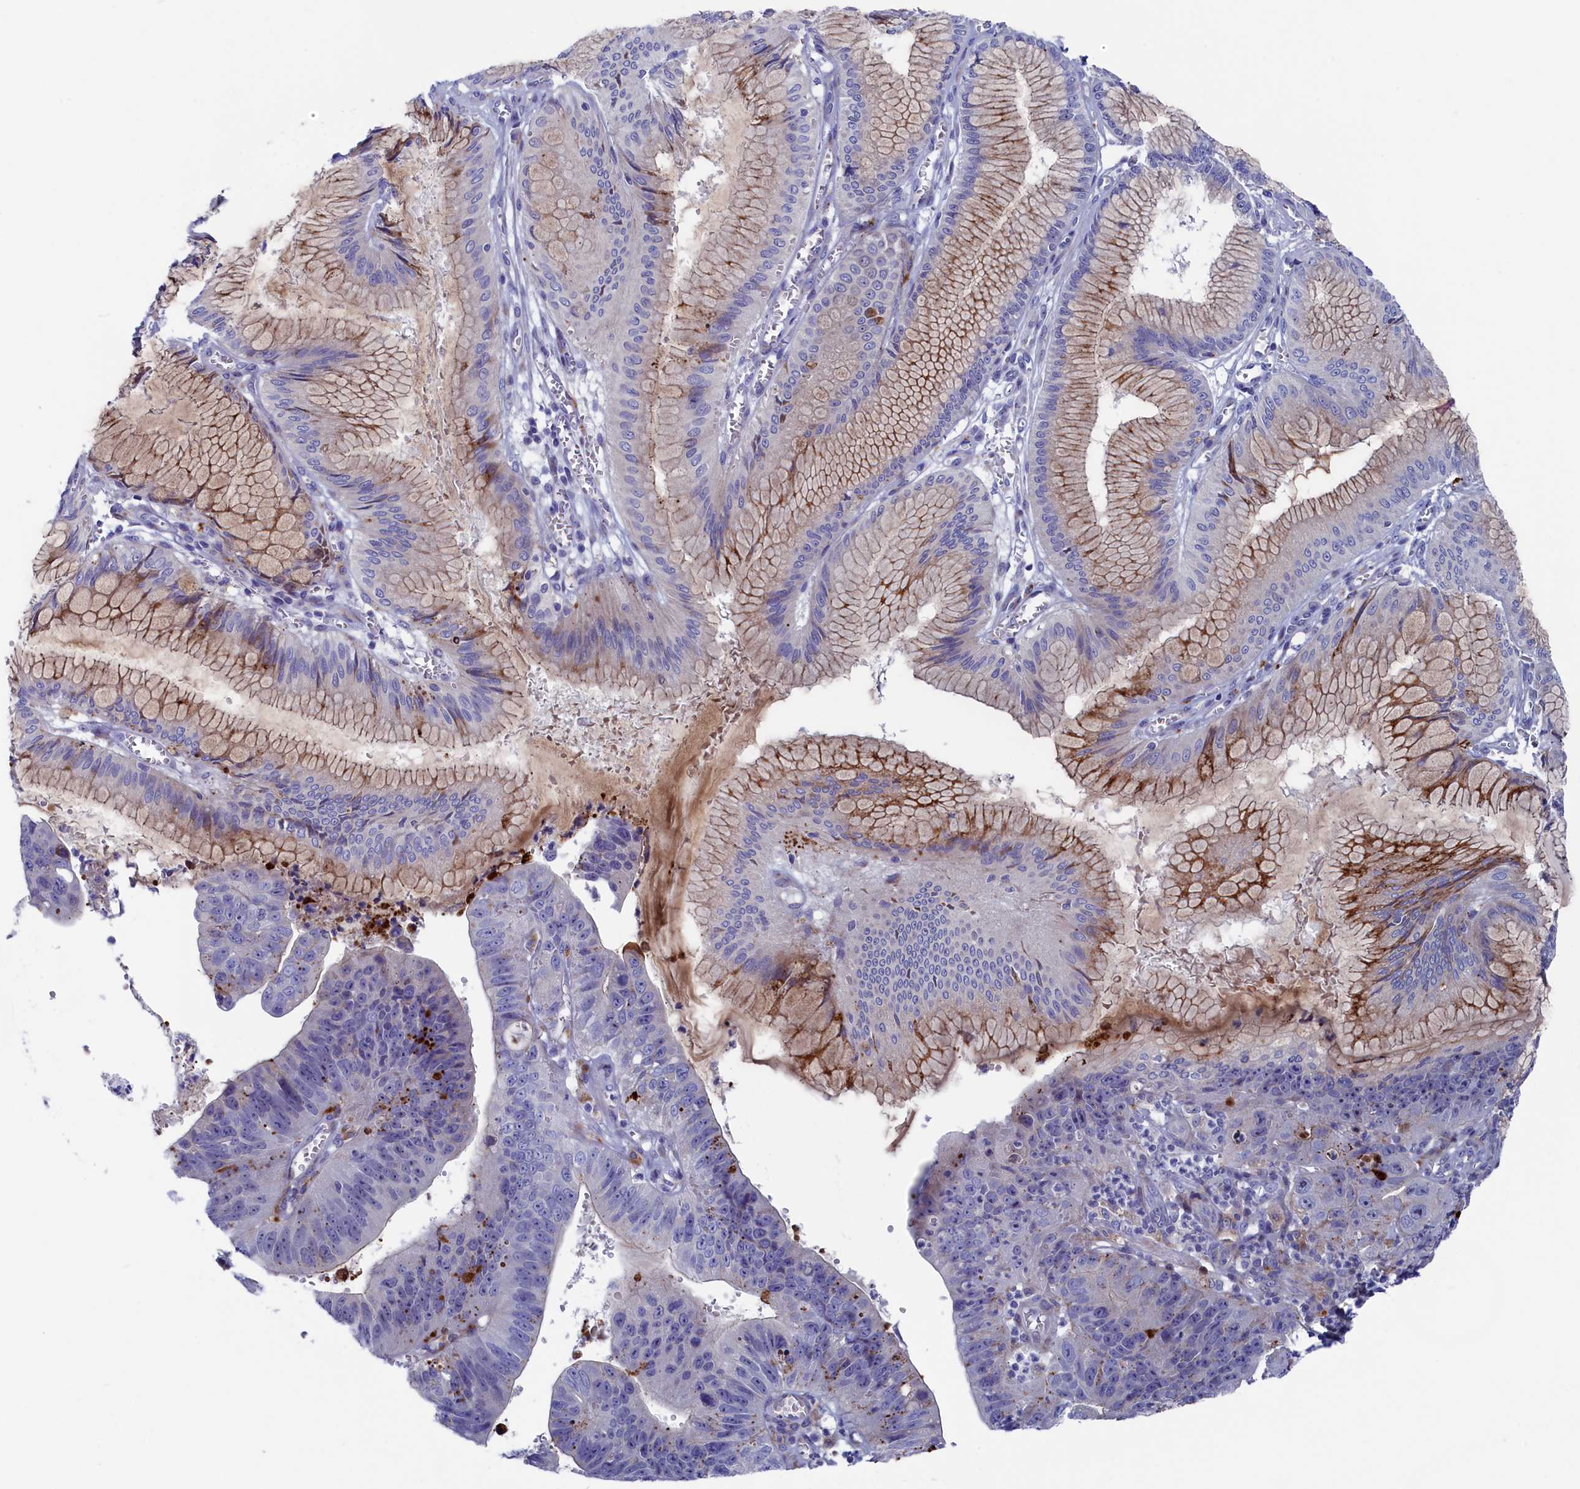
{"staining": {"intensity": "moderate", "quantity": "<25%", "location": "cytoplasmic/membranous"}, "tissue": "stomach cancer", "cell_type": "Tumor cells", "image_type": "cancer", "snomed": [{"axis": "morphology", "description": "Adenocarcinoma, NOS"}, {"axis": "topography", "description": "Stomach"}], "caption": "There is low levels of moderate cytoplasmic/membranous expression in tumor cells of adenocarcinoma (stomach), as demonstrated by immunohistochemical staining (brown color).", "gene": "NUDT7", "patient": {"sex": "male", "age": 59}}